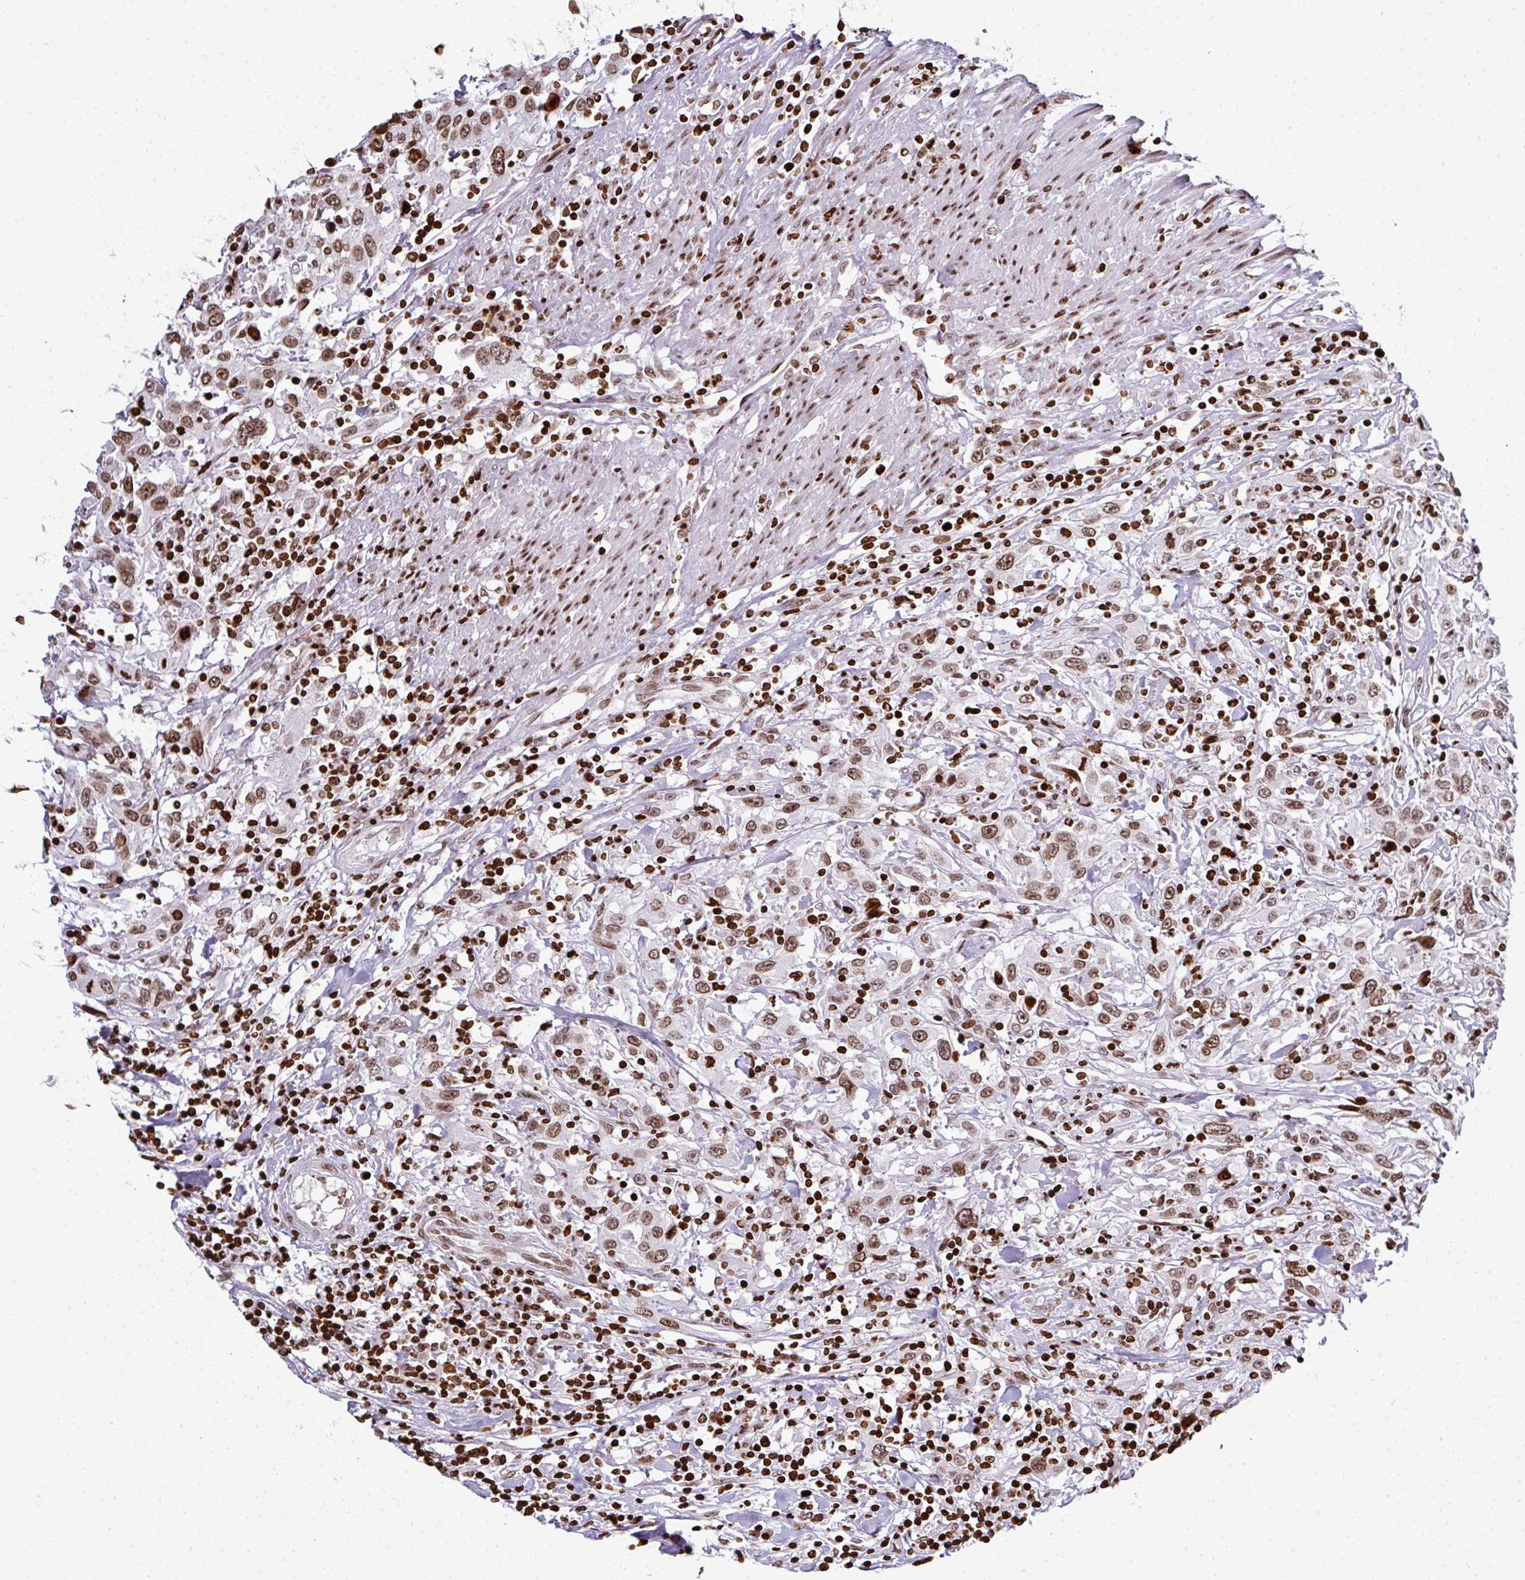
{"staining": {"intensity": "moderate", "quantity": ">75%", "location": "nuclear"}, "tissue": "urothelial cancer", "cell_type": "Tumor cells", "image_type": "cancer", "snomed": [{"axis": "morphology", "description": "Urothelial carcinoma, High grade"}, {"axis": "topography", "description": "Urinary bladder"}], "caption": "Immunohistochemical staining of human urothelial carcinoma (high-grade) displays medium levels of moderate nuclear protein expression in approximately >75% of tumor cells.", "gene": "RASL11A", "patient": {"sex": "male", "age": 61}}